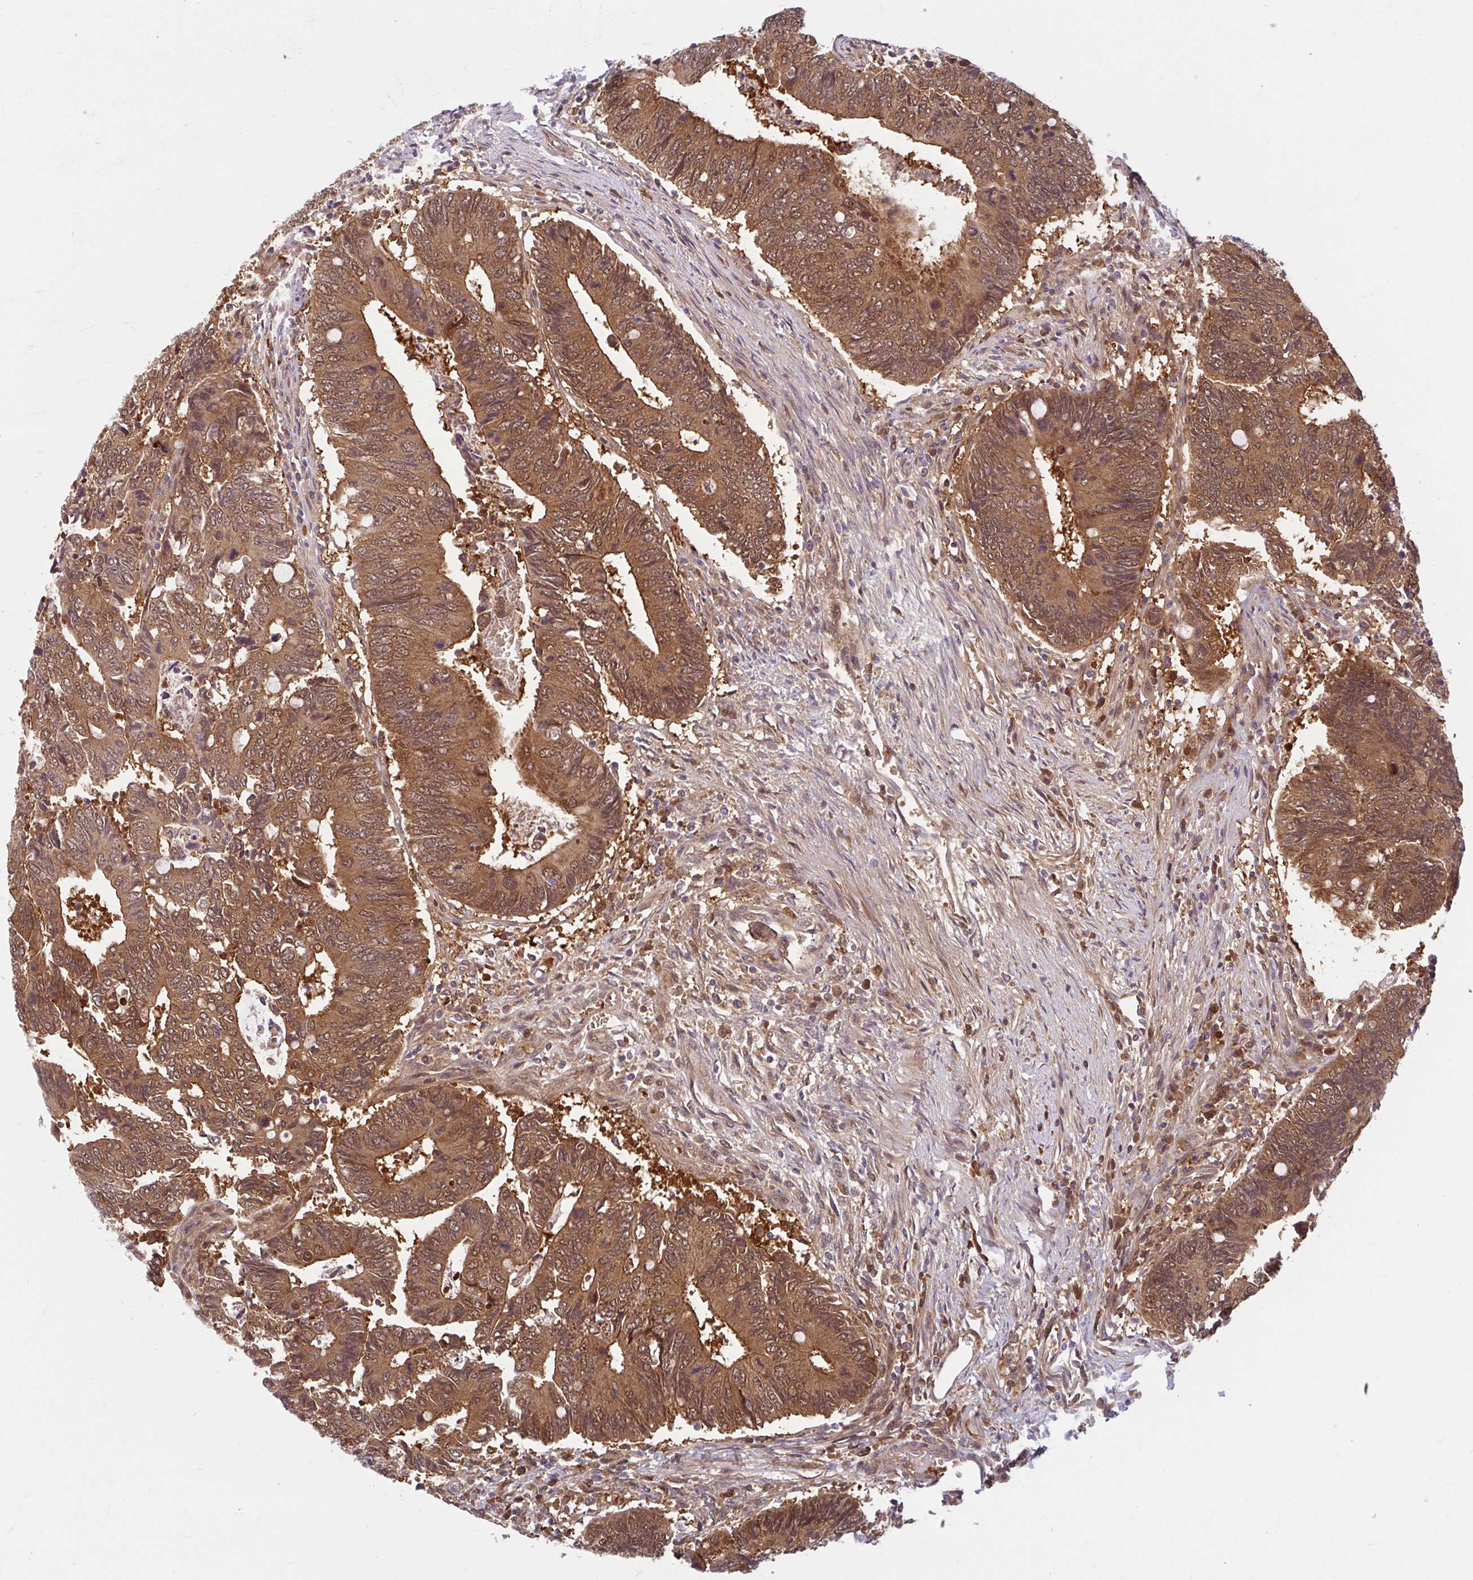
{"staining": {"intensity": "strong", "quantity": ">75%", "location": "cytoplasmic/membranous,nuclear"}, "tissue": "colorectal cancer", "cell_type": "Tumor cells", "image_type": "cancer", "snomed": [{"axis": "morphology", "description": "Adenocarcinoma, NOS"}, {"axis": "topography", "description": "Colon"}], "caption": "Tumor cells show high levels of strong cytoplasmic/membranous and nuclear positivity in about >75% of cells in human colorectal cancer. Nuclei are stained in blue.", "gene": "HMBS", "patient": {"sex": "male", "age": 87}}